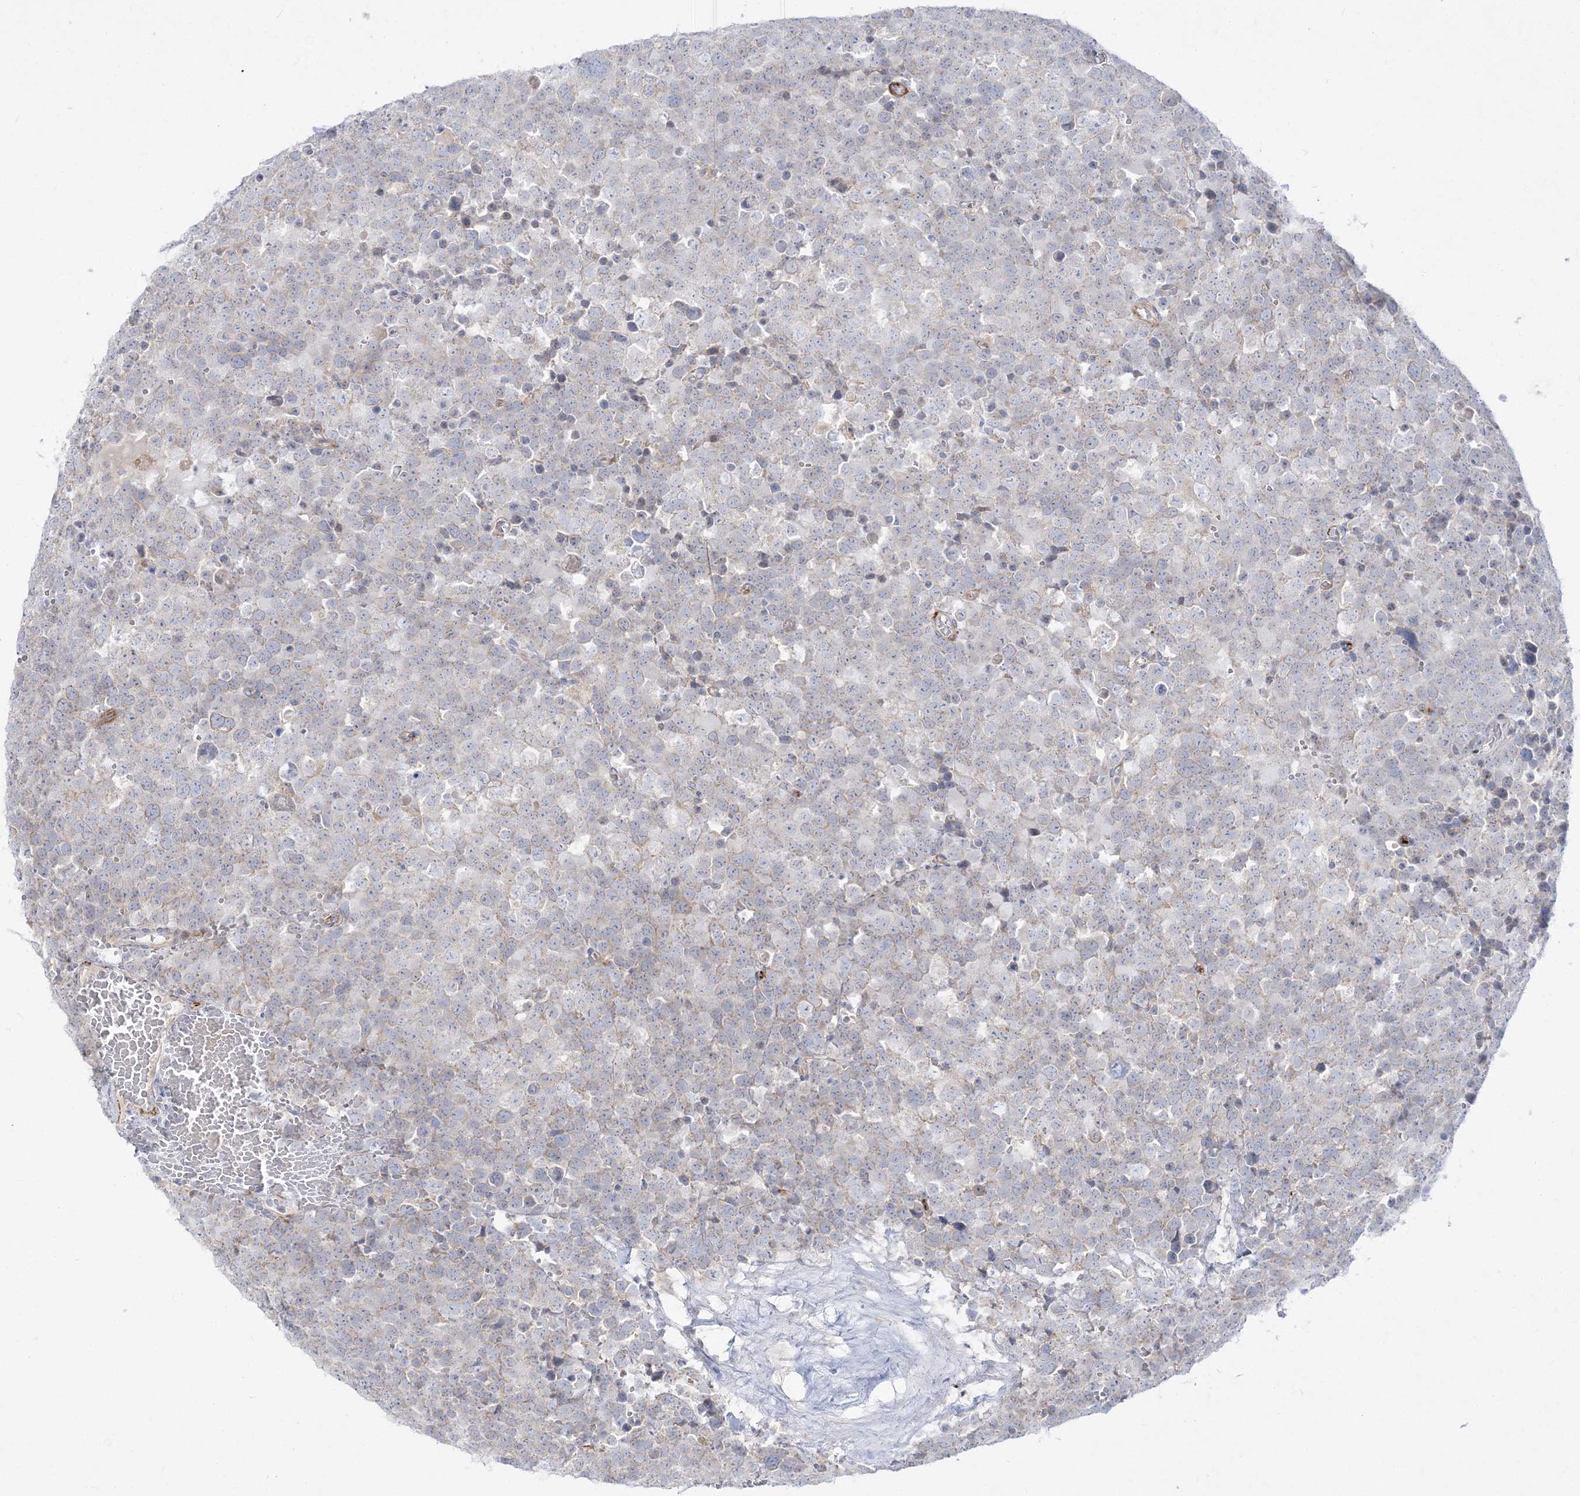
{"staining": {"intensity": "weak", "quantity": "<25%", "location": "cytoplasmic/membranous"}, "tissue": "testis cancer", "cell_type": "Tumor cells", "image_type": "cancer", "snomed": [{"axis": "morphology", "description": "Seminoma, NOS"}, {"axis": "topography", "description": "Testis"}], "caption": "Tumor cells show no significant protein positivity in seminoma (testis).", "gene": "GPAT2", "patient": {"sex": "male", "age": 71}}